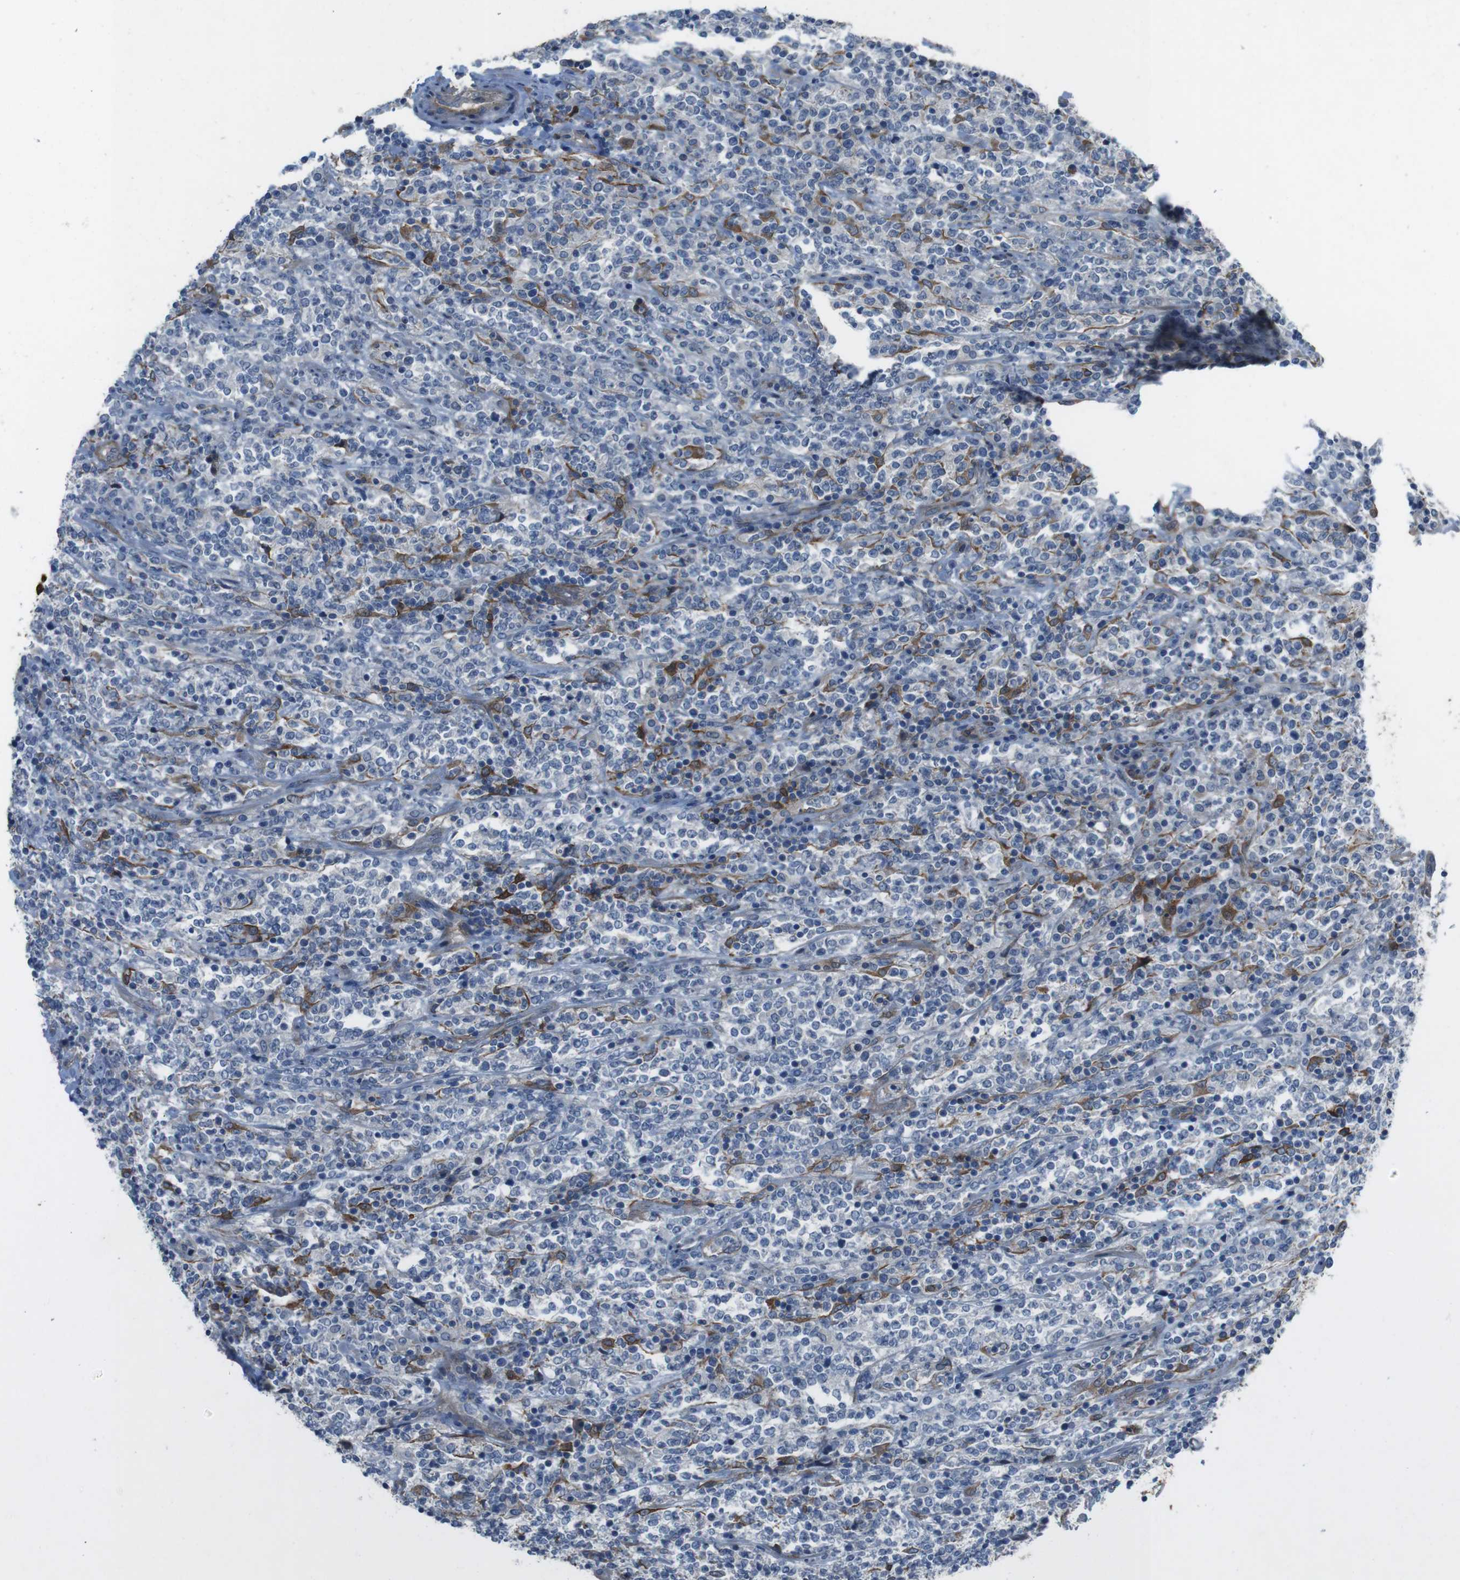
{"staining": {"intensity": "negative", "quantity": "none", "location": "none"}, "tissue": "lymphoma", "cell_type": "Tumor cells", "image_type": "cancer", "snomed": [{"axis": "morphology", "description": "Malignant lymphoma, non-Hodgkin's type, High grade"}, {"axis": "topography", "description": "Soft tissue"}], "caption": "Immunohistochemistry histopathology image of high-grade malignant lymphoma, non-Hodgkin's type stained for a protein (brown), which demonstrates no expression in tumor cells.", "gene": "ANK2", "patient": {"sex": "male", "age": 18}}